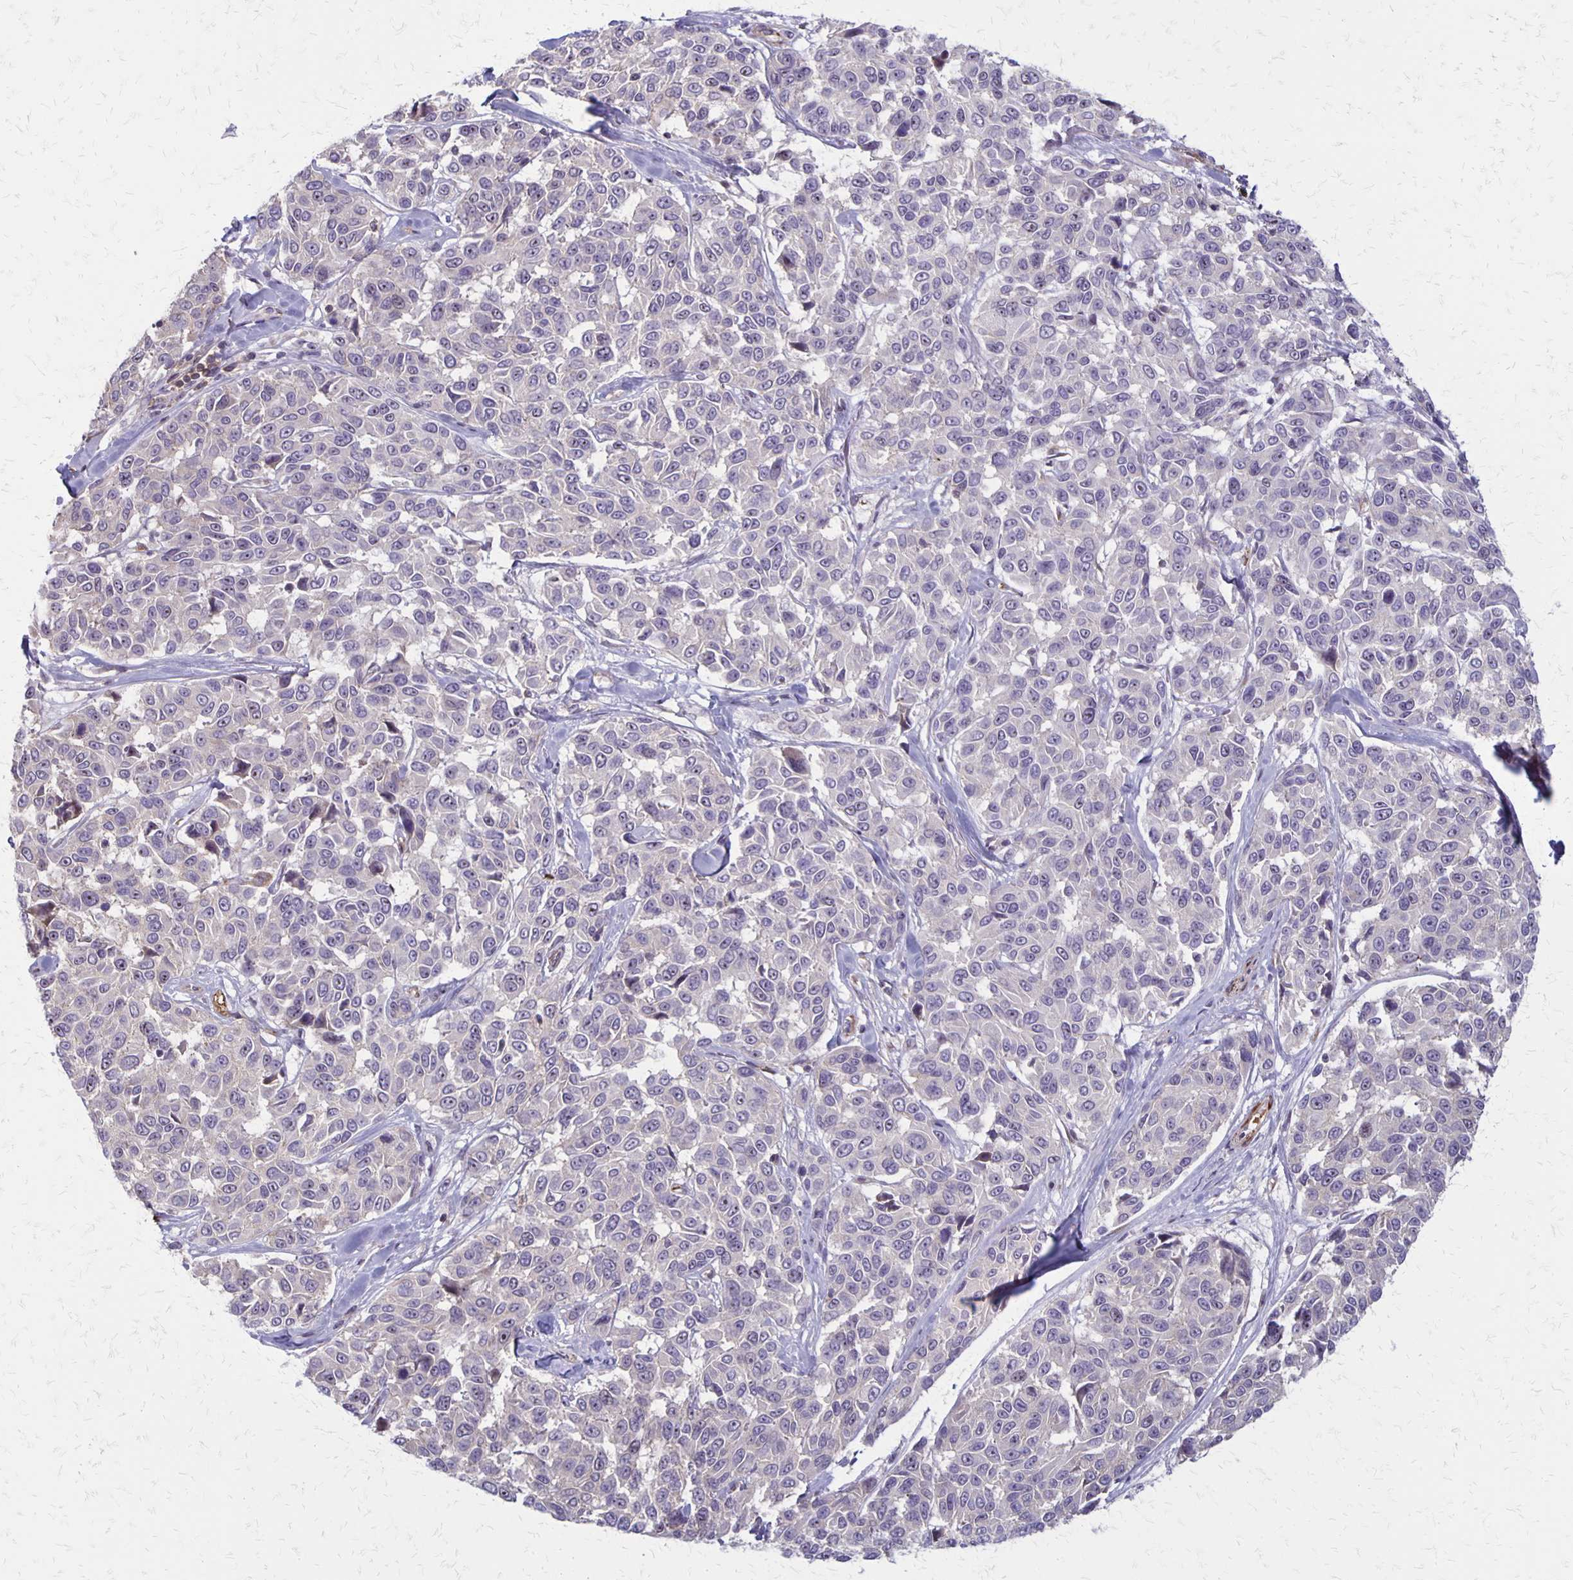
{"staining": {"intensity": "negative", "quantity": "none", "location": "none"}, "tissue": "melanoma", "cell_type": "Tumor cells", "image_type": "cancer", "snomed": [{"axis": "morphology", "description": "Malignant melanoma, NOS"}, {"axis": "topography", "description": "Skin"}], "caption": "Immunohistochemical staining of melanoma reveals no significant positivity in tumor cells. The staining was performed using DAB to visualize the protein expression in brown, while the nuclei were stained in blue with hematoxylin (Magnification: 20x).", "gene": "SEPTIN5", "patient": {"sex": "female", "age": 66}}